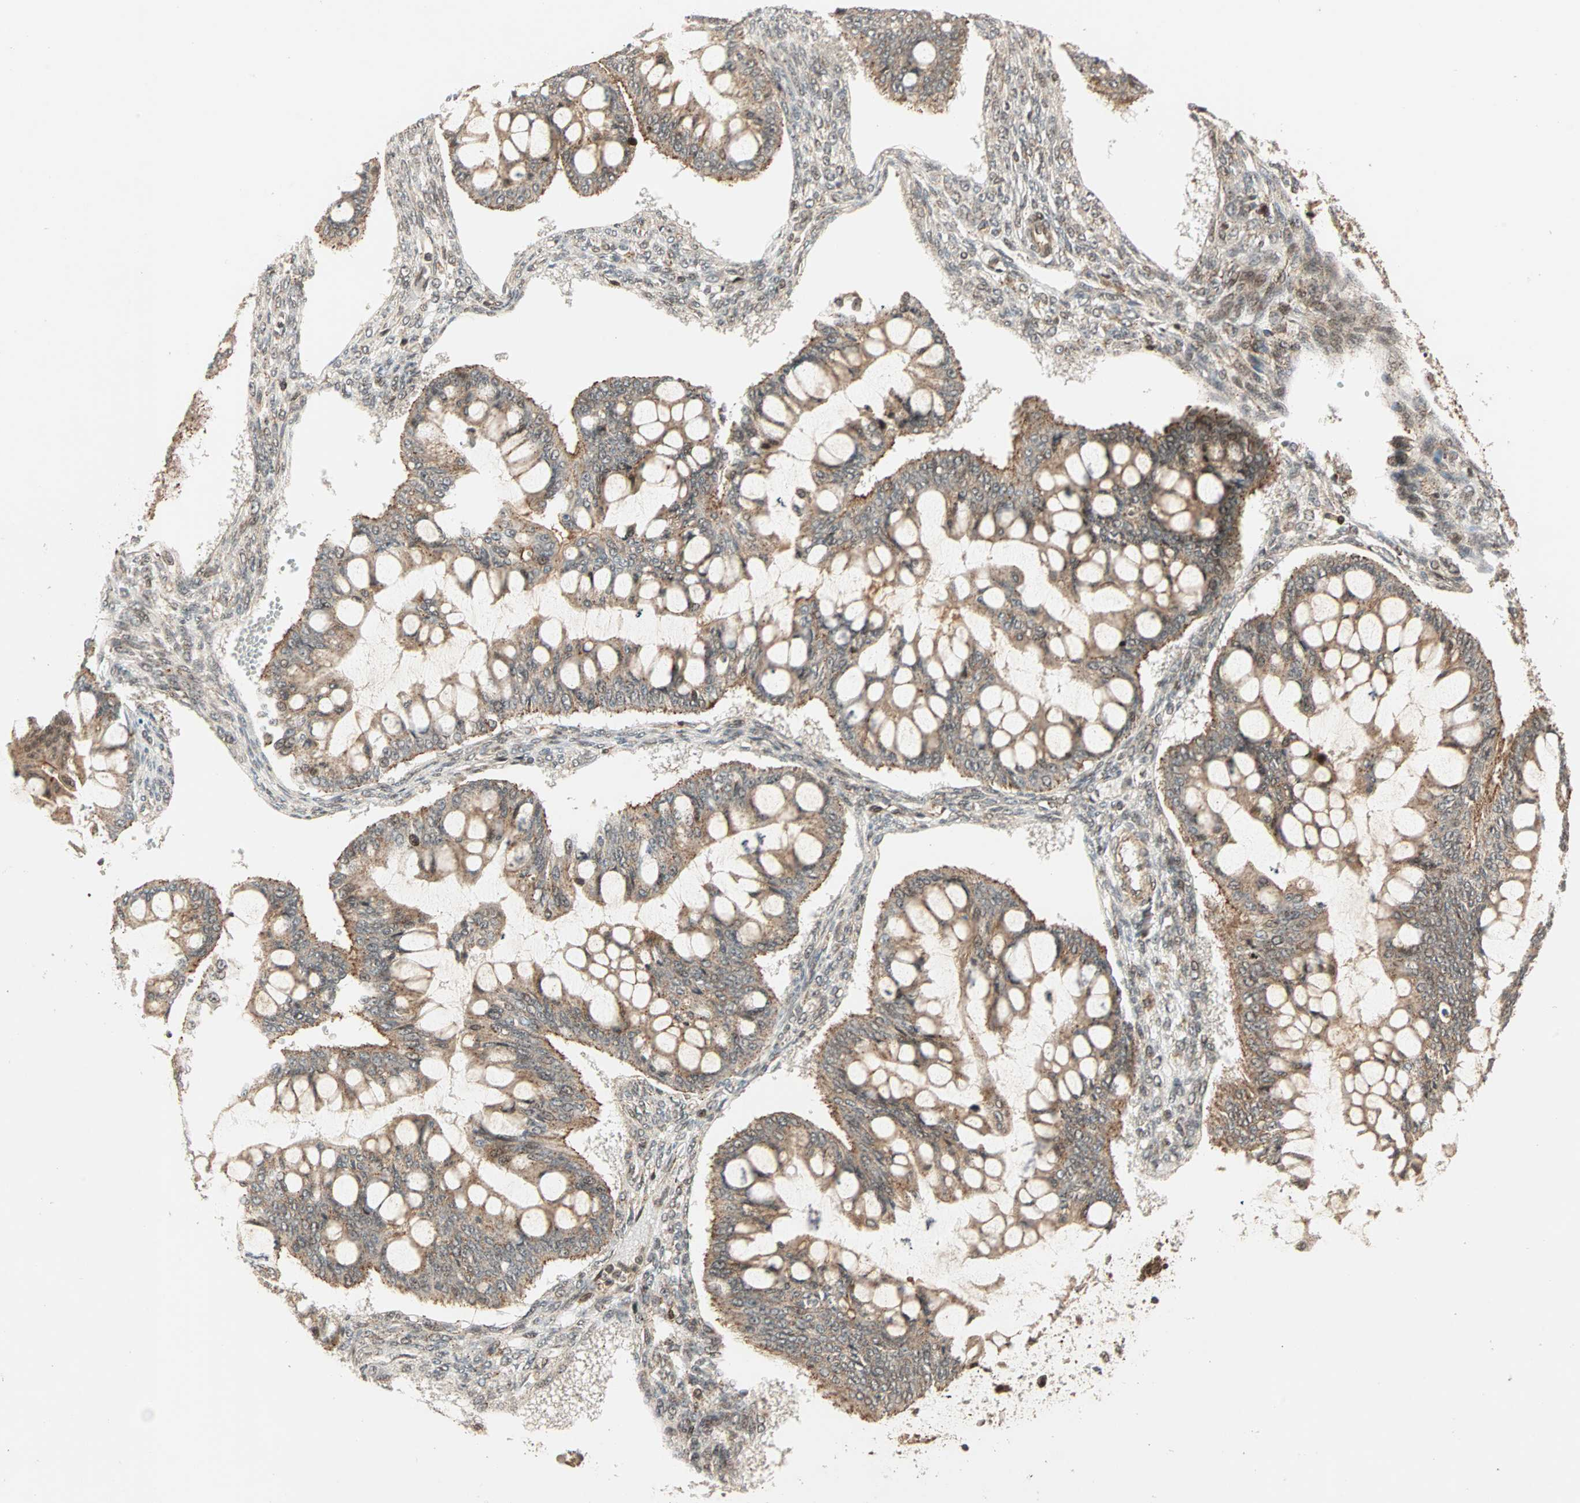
{"staining": {"intensity": "moderate", "quantity": ">75%", "location": "cytoplasmic/membranous,nuclear"}, "tissue": "ovarian cancer", "cell_type": "Tumor cells", "image_type": "cancer", "snomed": [{"axis": "morphology", "description": "Cystadenocarcinoma, mucinous, NOS"}, {"axis": "topography", "description": "Ovary"}], "caption": "A histopathology image of human ovarian mucinous cystadenocarcinoma stained for a protein reveals moderate cytoplasmic/membranous and nuclear brown staining in tumor cells.", "gene": "ZBED9", "patient": {"sex": "female", "age": 73}}